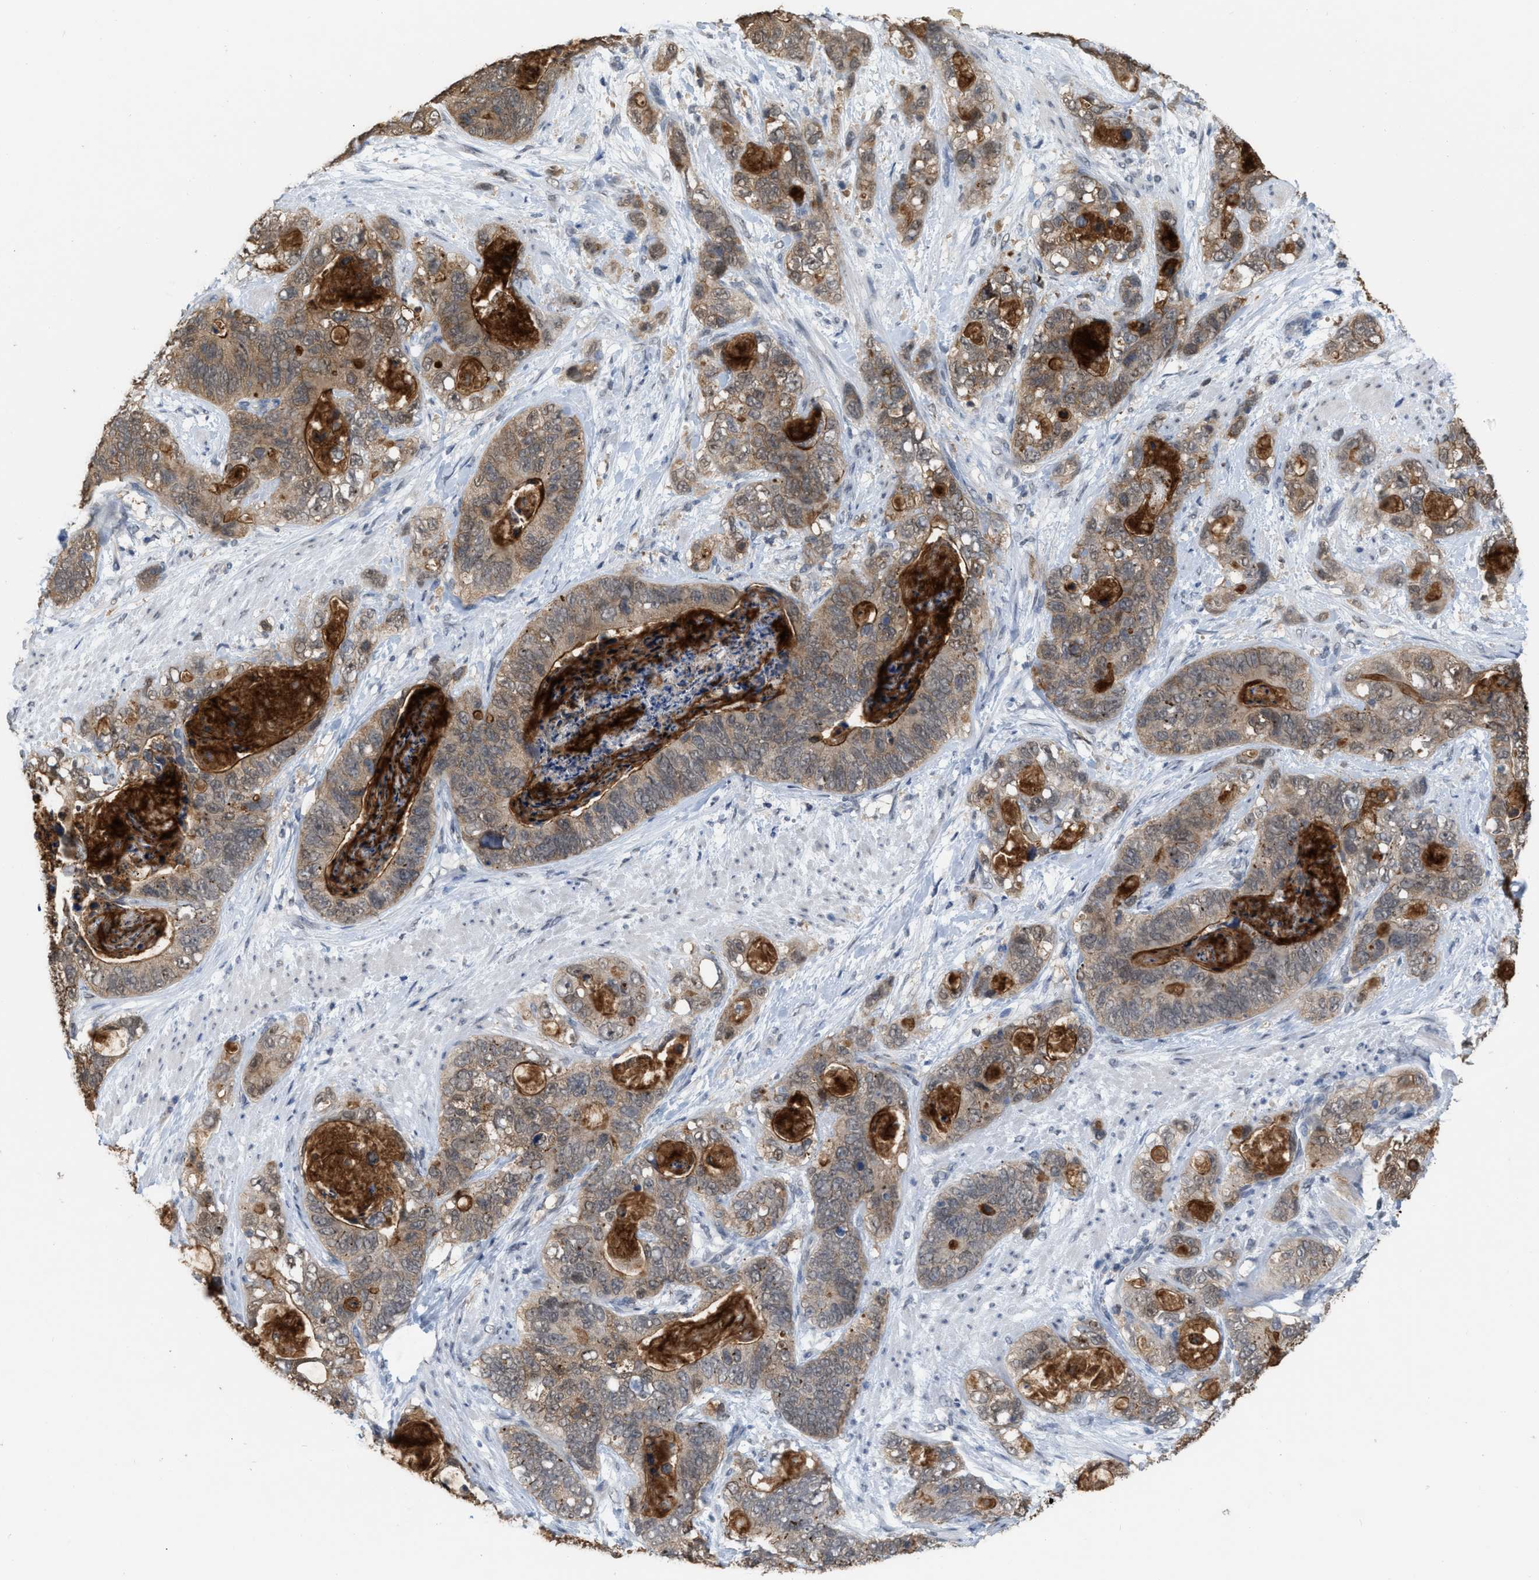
{"staining": {"intensity": "moderate", "quantity": ">75%", "location": "cytoplasmic/membranous"}, "tissue": "stomach cancer", "cell_type": "Tumor cells", "image_type": "cancer", "snomed": [{"axis": "morphology", "description": "Normal tissue, NOS"}, {"axis": "morphology", "description": "Adenocarcinoma, NOS"}, {"axis": "topography", "description": "Stomach"}], "caption": "The histopathology image exhibits immunohistochemical staining of stomach cancer (adenocarcinoma). There is moderate cytoplasmic/membranous positivity is seen in about >75% of tumor cells. (DAB = brown stain, brightfield microscopy at high magnification).", "gene": "BAIAP2L1", "patient": {"sex": "female", "age": 89}}